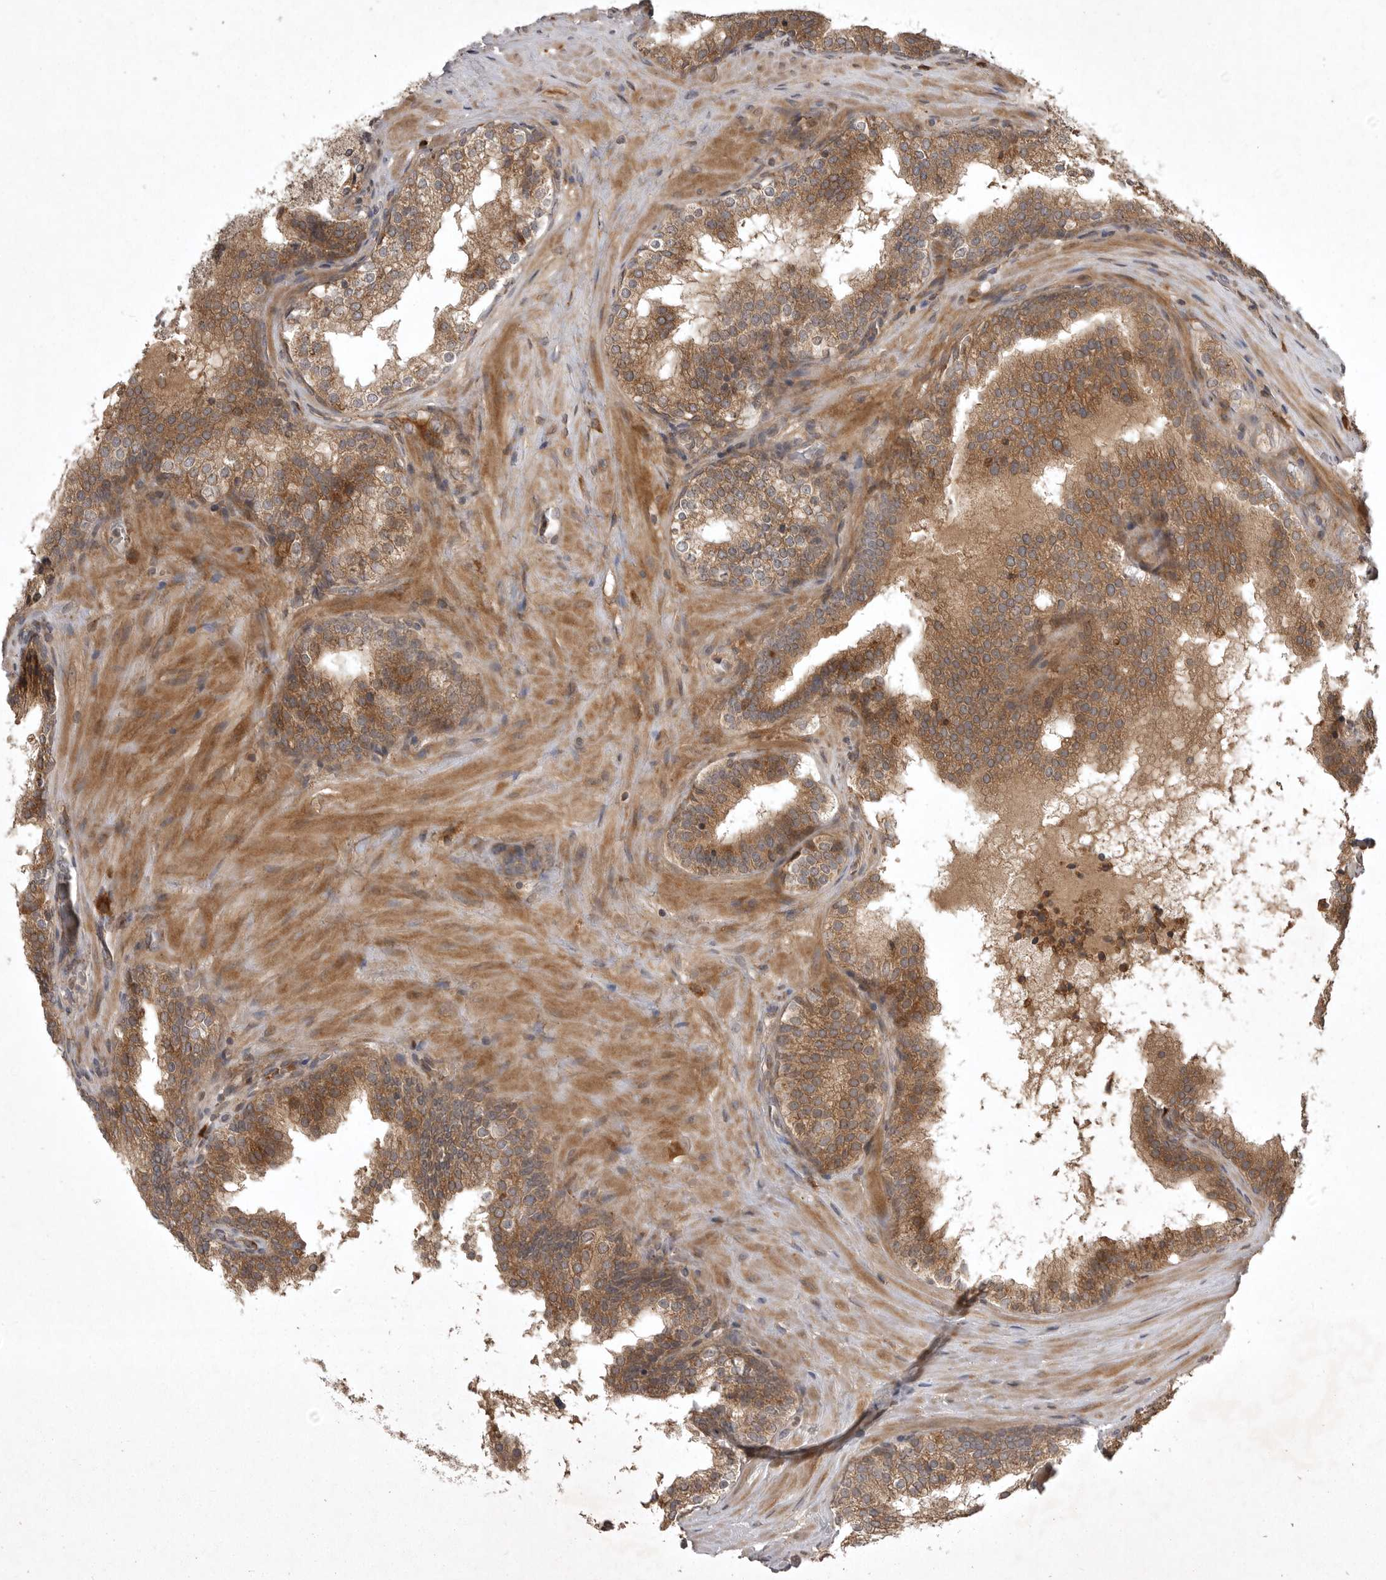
{"staining": {"intensity": "moderate", "quantity": ">75%", "location": "cytoplasmic/membranous"}, "tissue": "prostate cancer", "cell_type": "Tumor cells", "image_type": "cancer", "snomed": [{"axis": "morphology", "description": "Adenocarcinoma, High grade"}, {"axis": "topography", "description": "Prostate"}], "caption": "Tumor cells demonstrate moderate cytoplasmic/membranous staining in about >75% of cells in prostate cancer.", "gene": "GPR31", "patient": {"sex": "male", "age": 56}}